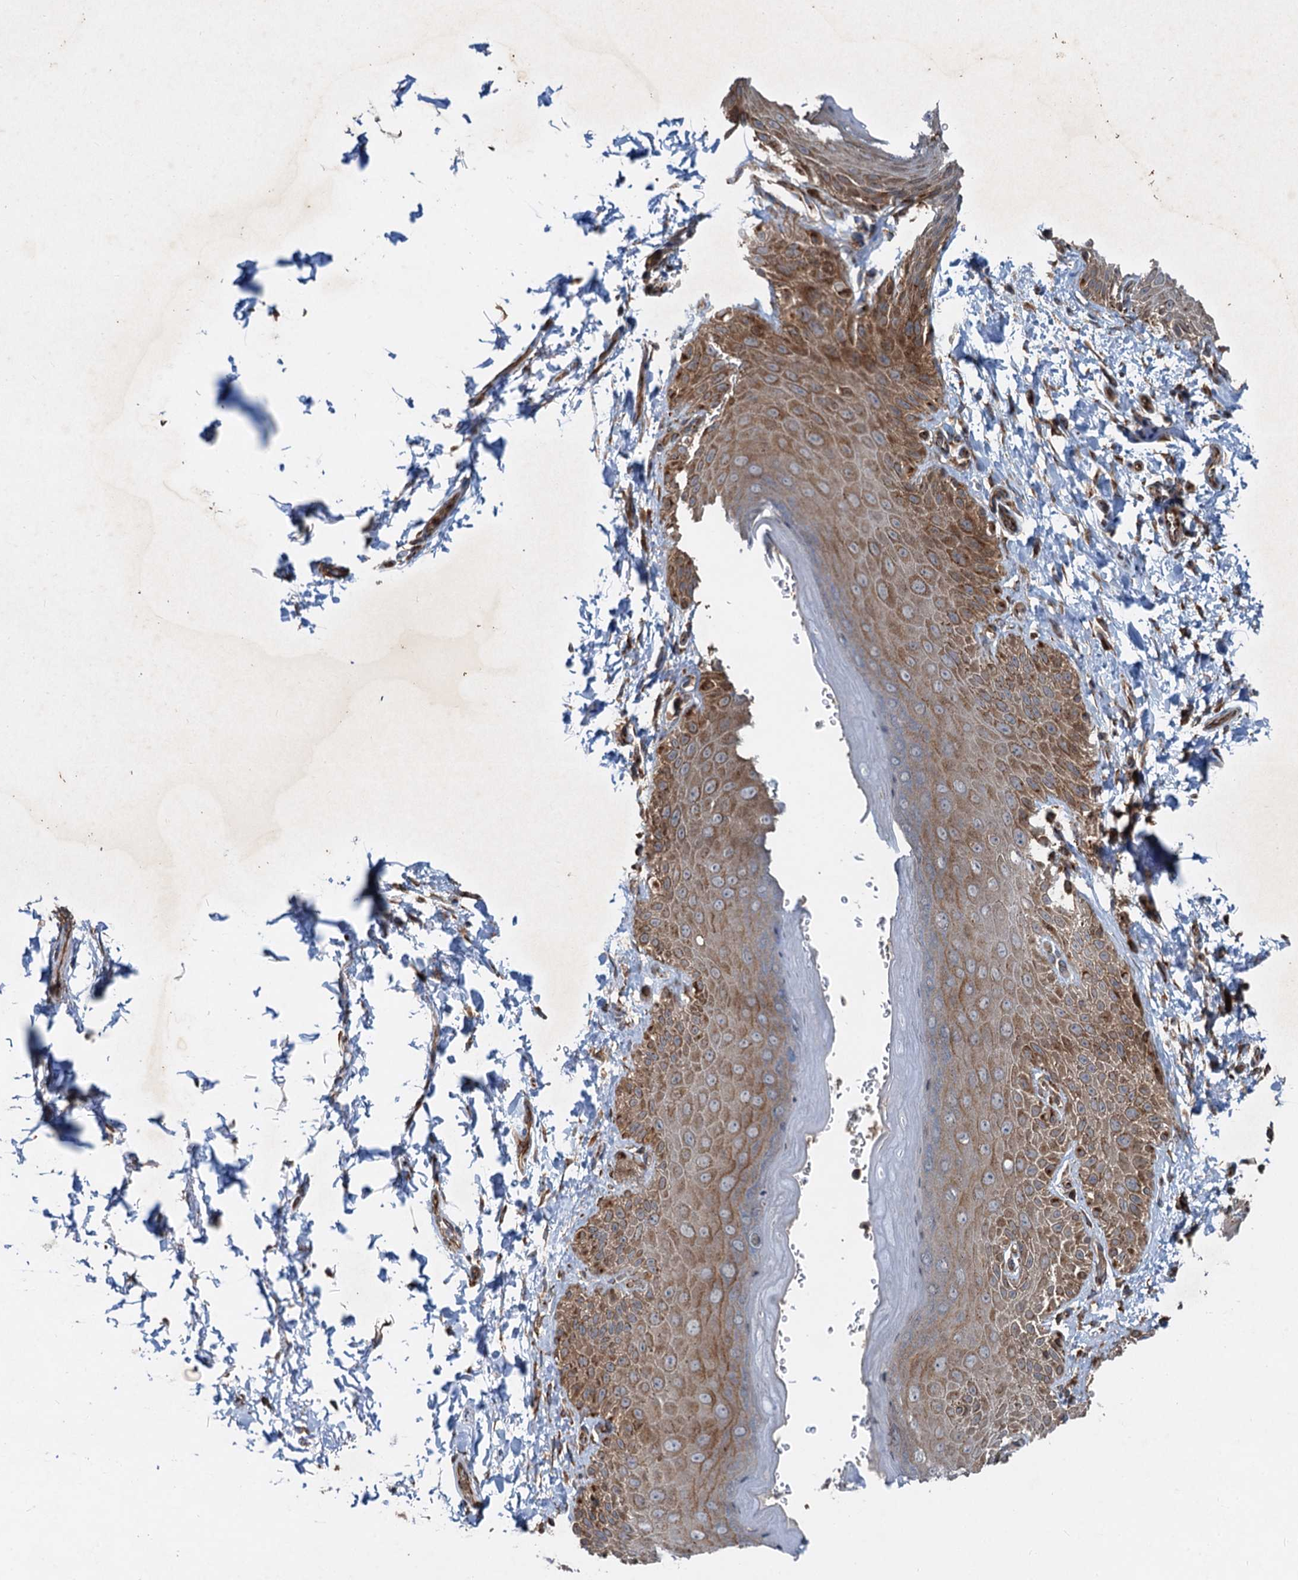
{"staining": {"intensity": "moderate", "quantity": "25%-75%", "location": "cytoplasmic/membranous"}, "tissue": "skin", "cell_type": "Epidermal cells", "image_type": "normal", "snomed": [{"axis": "morphology", "description": "Normal tissue, NOS"}, {"axis": "topography", "description": "Anal"}], "caption": "Protein staining by immunohistochemistry (IHC) displays moderate cytoplasmic/membranous expression in approximately 25%-75% of epidermal cells in benign skin.", "gene": "ANKRD26", "patient": {"sex": "male", "age": 44}}